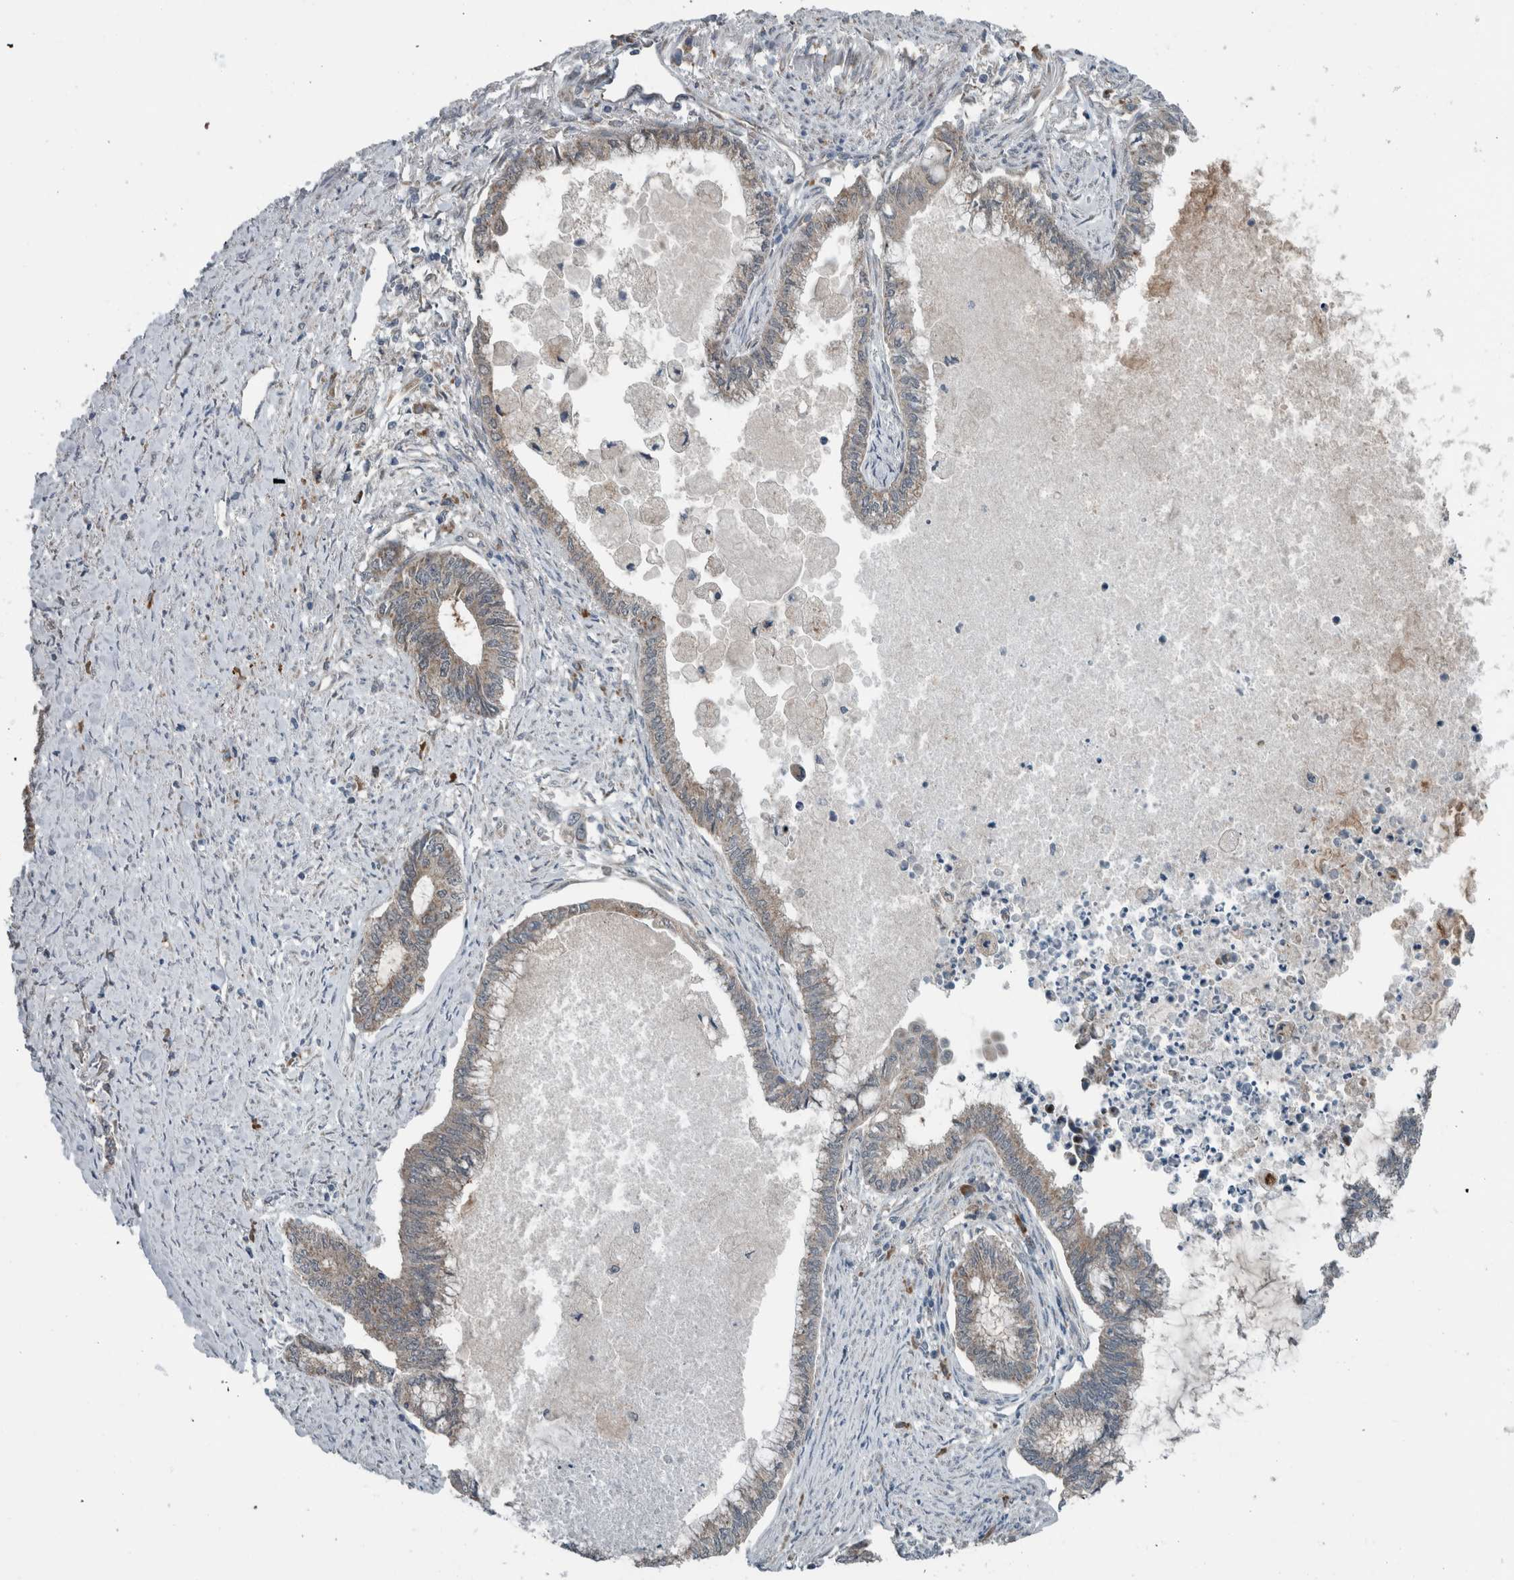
{"staining": {"intensity": "negative", "quantity": "none", "location": "none"}, "tissue": "endometrial cancer", "cell_type": "Tumor cells", "image_type": "cancer", "snomed": [{"axis": "morphology", "description": "Adenocarcinoma, NOS"}, {"axis": "topography", "description": "Endometrium"}], "caption": "Histopathology image shows no significant protein staining in tumor cells of endometrial cancer (adenocarcinoma).", "gene": "GBA2", "patient": {"sex": "female", "age": 86}}